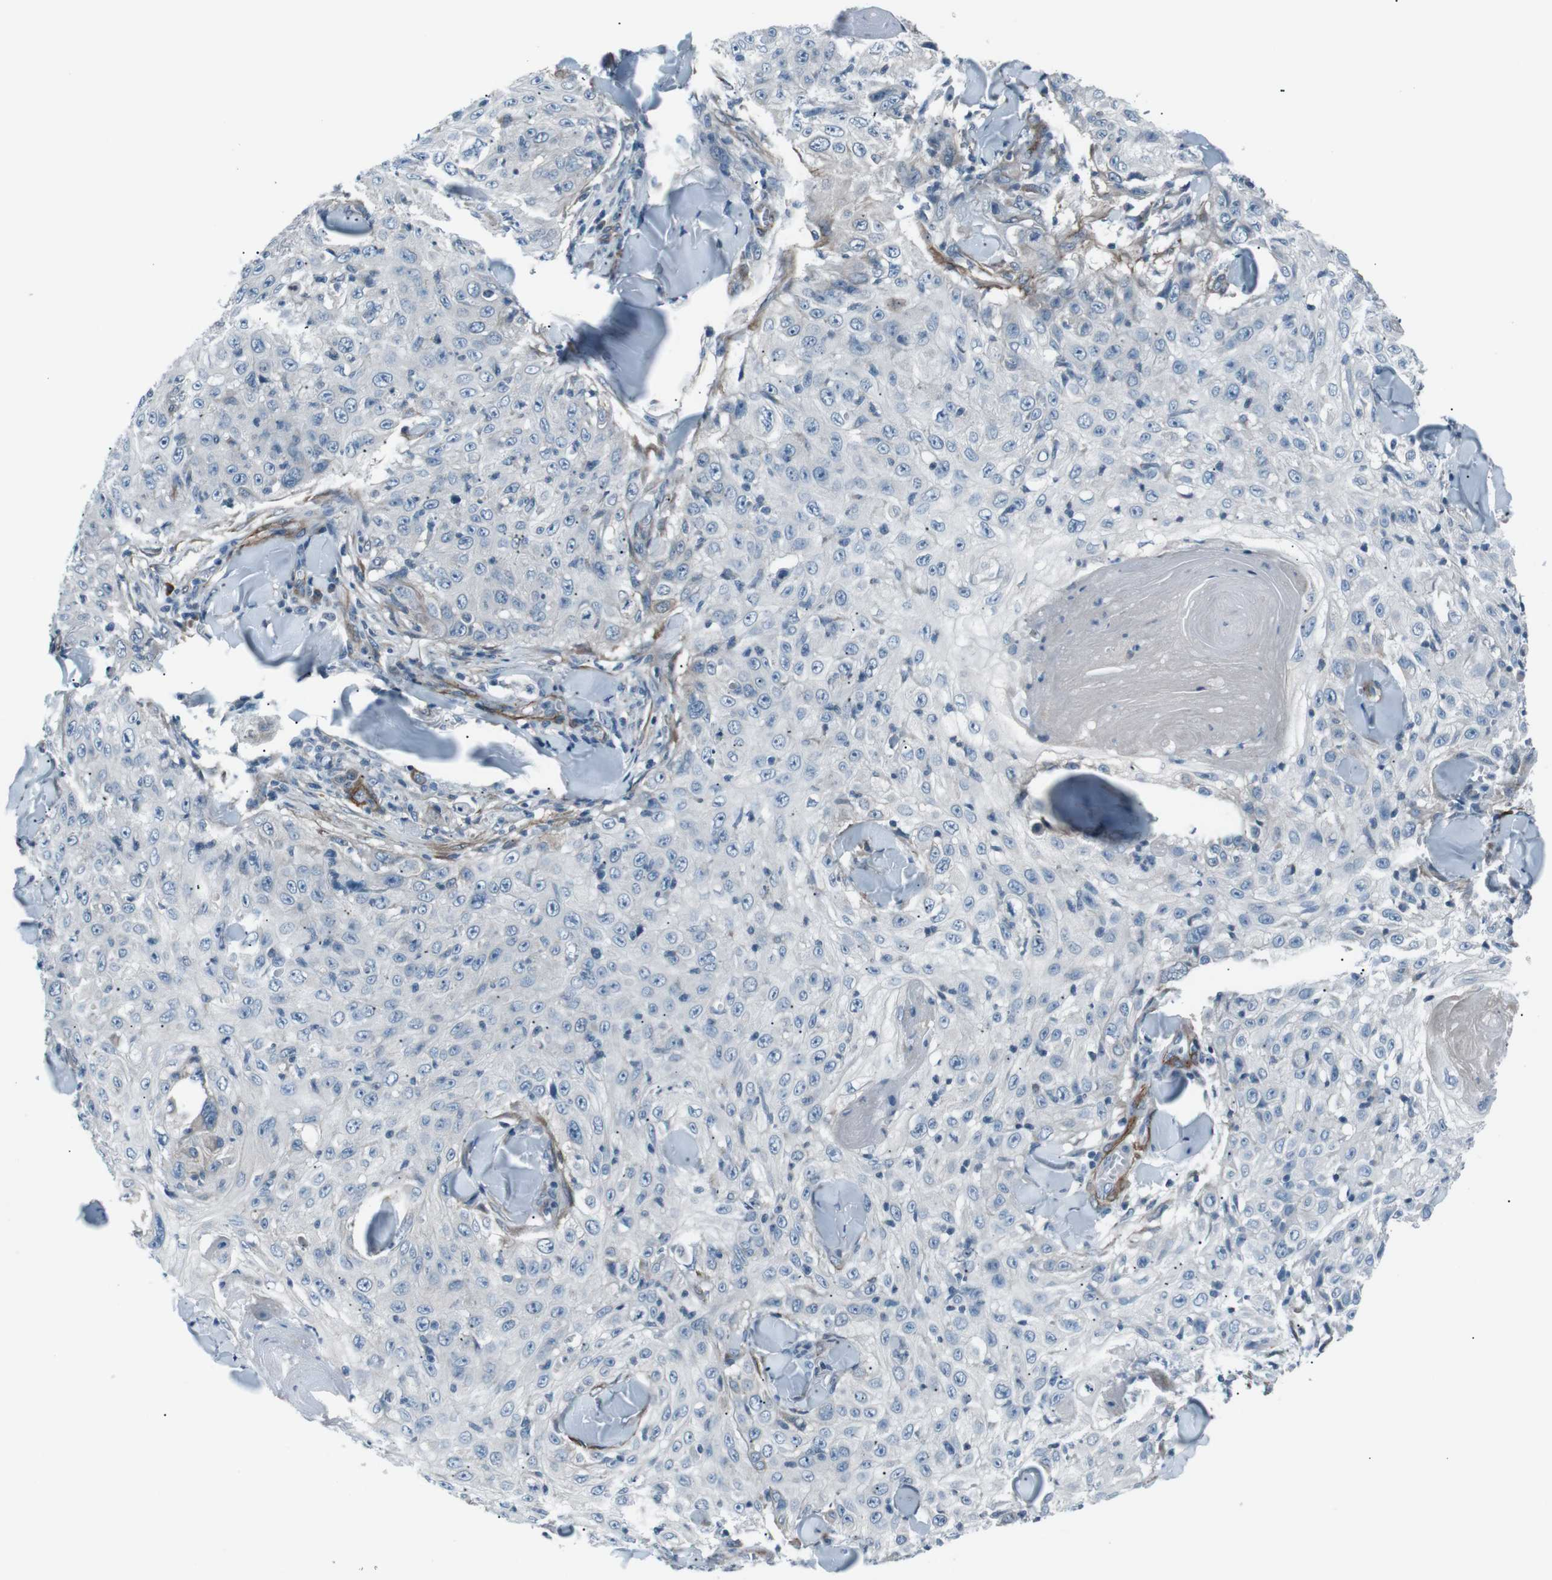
{"staining": {"intensity": "negative", "quantity": "none", "location": "none"}, "tissue": "skin cancer", "cell_type": "Tumor cells", "image_type": "cancer", "snomed": [{"axis": "morphology", "description": "Squamous cell carcinoma, NOS"}, {"axis": "topography", "description": "Skin"}], "caption": "This is an immunohistochemistry histopathology image of human skin cancer. There is no staining in tumor cells.", "gene": "PDLIM5", "patient": {"sex": "male", "age": 86}}